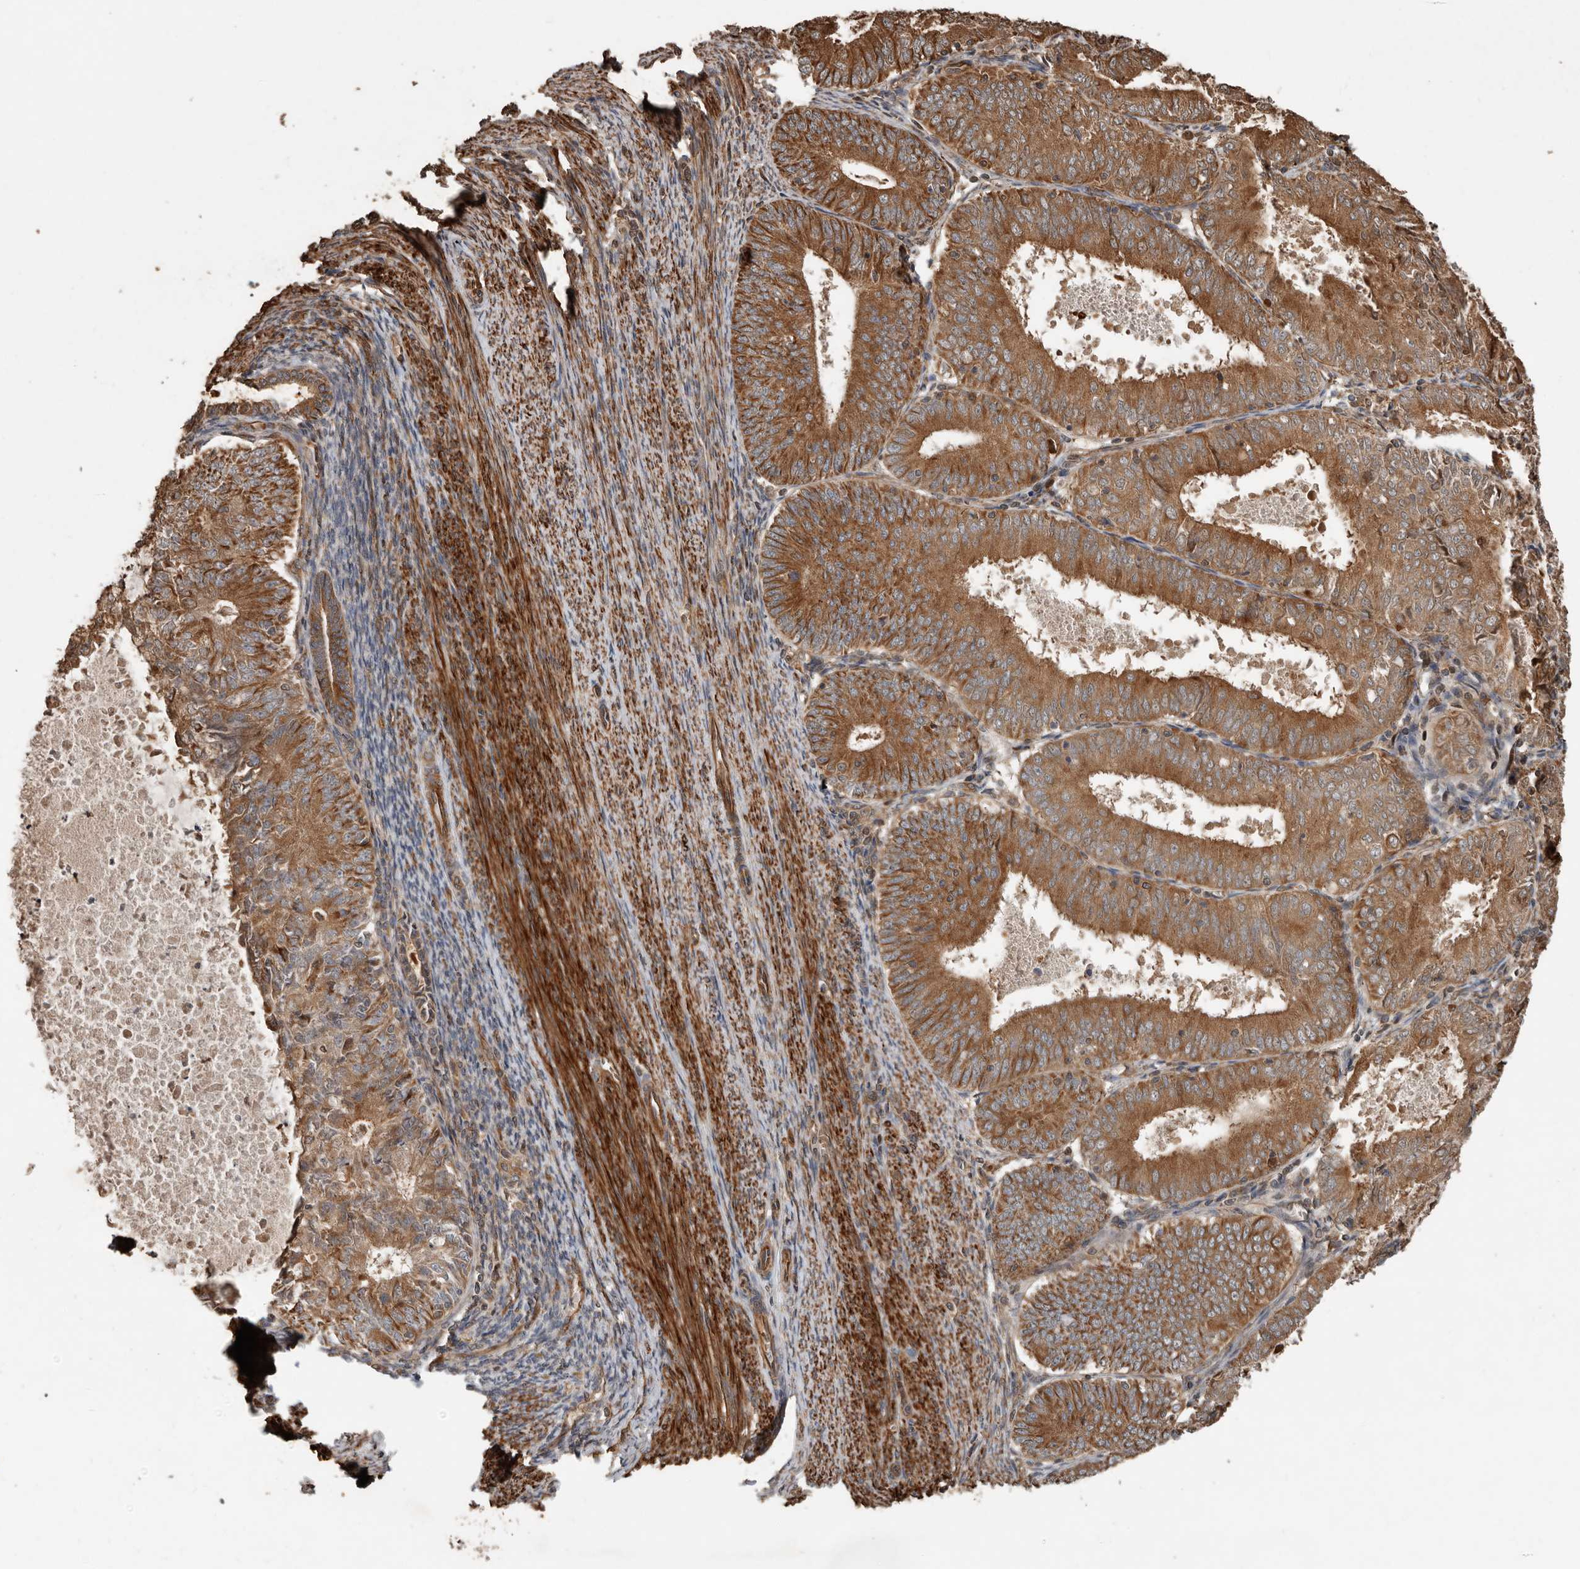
{"staining": {"intensity": "moderate", "quantity": ">75%", "location": "cytoplasmic/membranous"}, "tissue": "endometrial cancer", "cell_type": "Tumor cells", "image_type": "cancer", "snomed": [{"axis": "morphology", "description": "Adenocarcinoma, NOS"}, {"axis": "topography", "description": "Endometrium"}], "caption": "Brown immunohistochemical staining in endometrial adenocarcinoma displays moderate cytoplasmic/membranous expression in about >75% of tumor cells. (IHC, brightfield microscopy, high magnification).", "gene": "YOD1", "patient": {"sex": "female", "age": 57}}